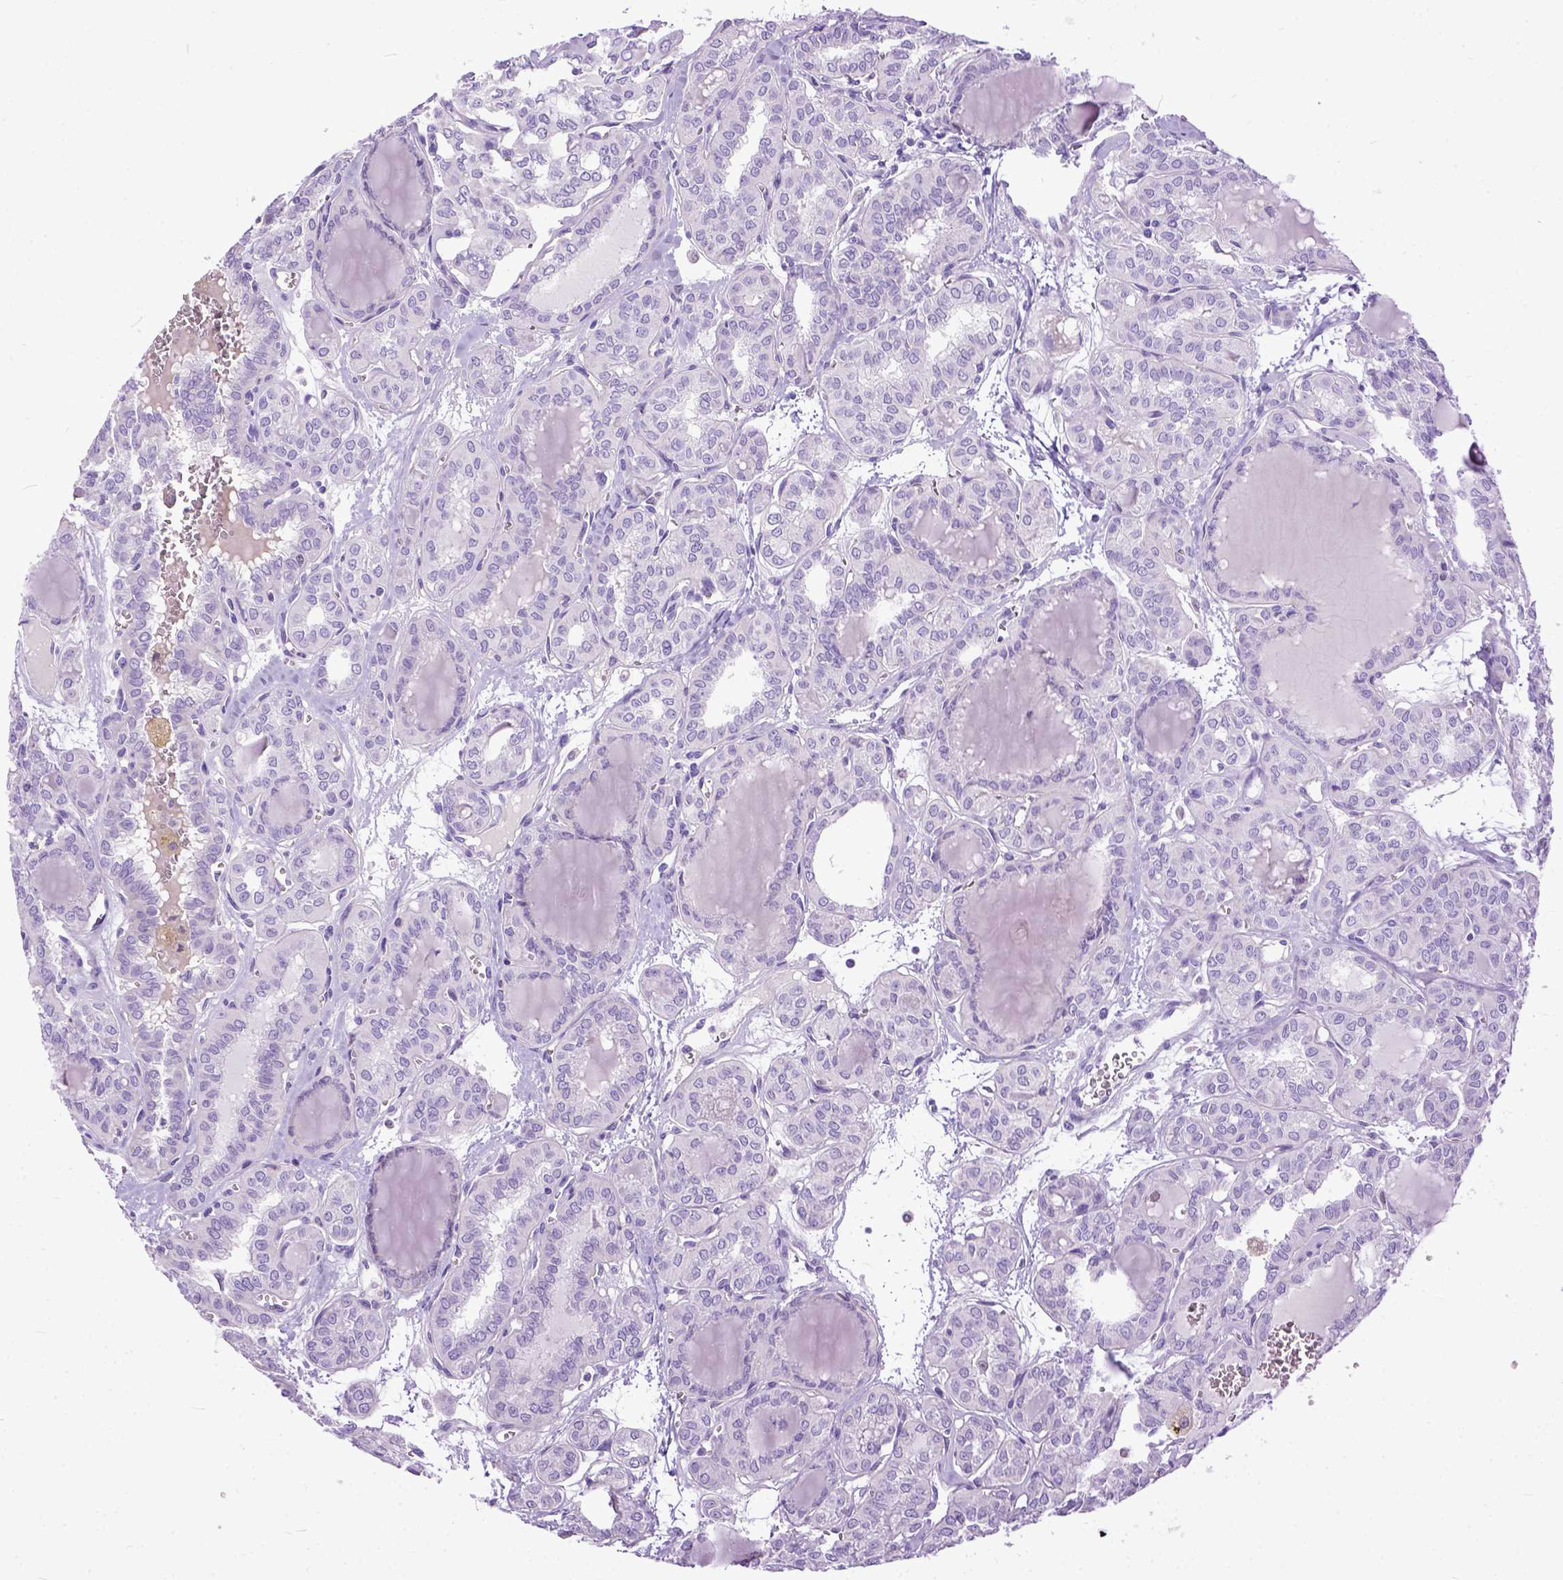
{"staining": {"intensity": "negative", "quantity": "none", "location": "none"}, "tissue": "thyroid cancer", "cell_type": "Tumor cells", "image_type": "cancer", "snomed": [{"axis": "morphology", "description": "Papillary adenocarcinoma, NOS"}, {"axis": "topography", "description": "Thyroid gland"}], "caption": "The photomicrograph demonstrates no staining of tumor cells in thyroid cancer (papillary adenocarcinoma).", "gene": "CRB1", "patient": {"sex": "female", "age": 41}}